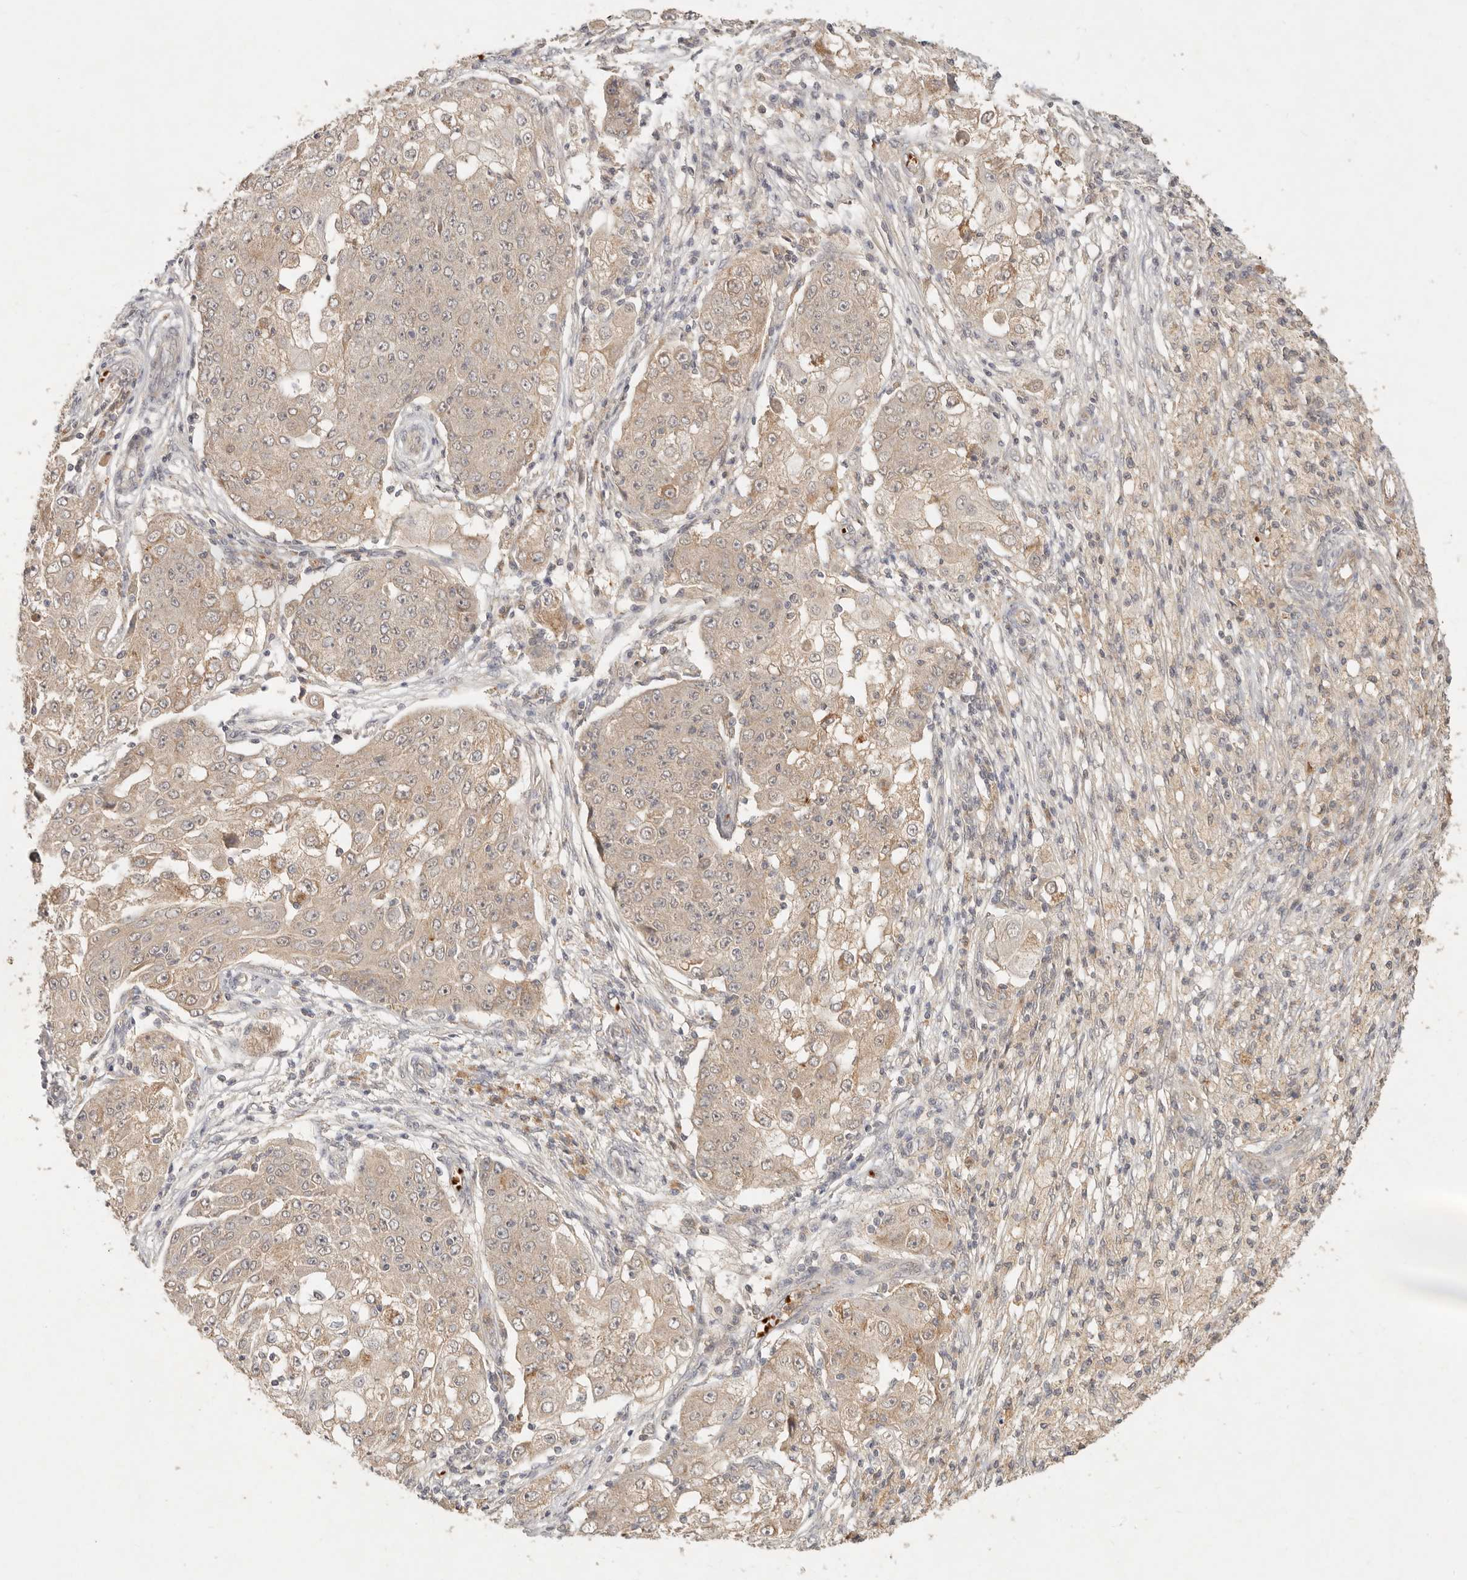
{"staining": {"intensity": "weak", "quantity": "25%-75%", "location": "cytoplasmic/membranous"}, "tissue": "ovarian cancer", "cell_type": "Tumor cells", "image_type": "cancer", "snomed": [{"axis": "morphology", "description": "Carcinoma, endometroid"}, {"axis": "topography", "description": "Ovary"}], "caption": "Endometroid carcinoma (ovarian) stained with a protein marker exhibits weak staining in tumor cells.", "gene": "FREM2", "patient": {"sex": "female", "age": 42}}